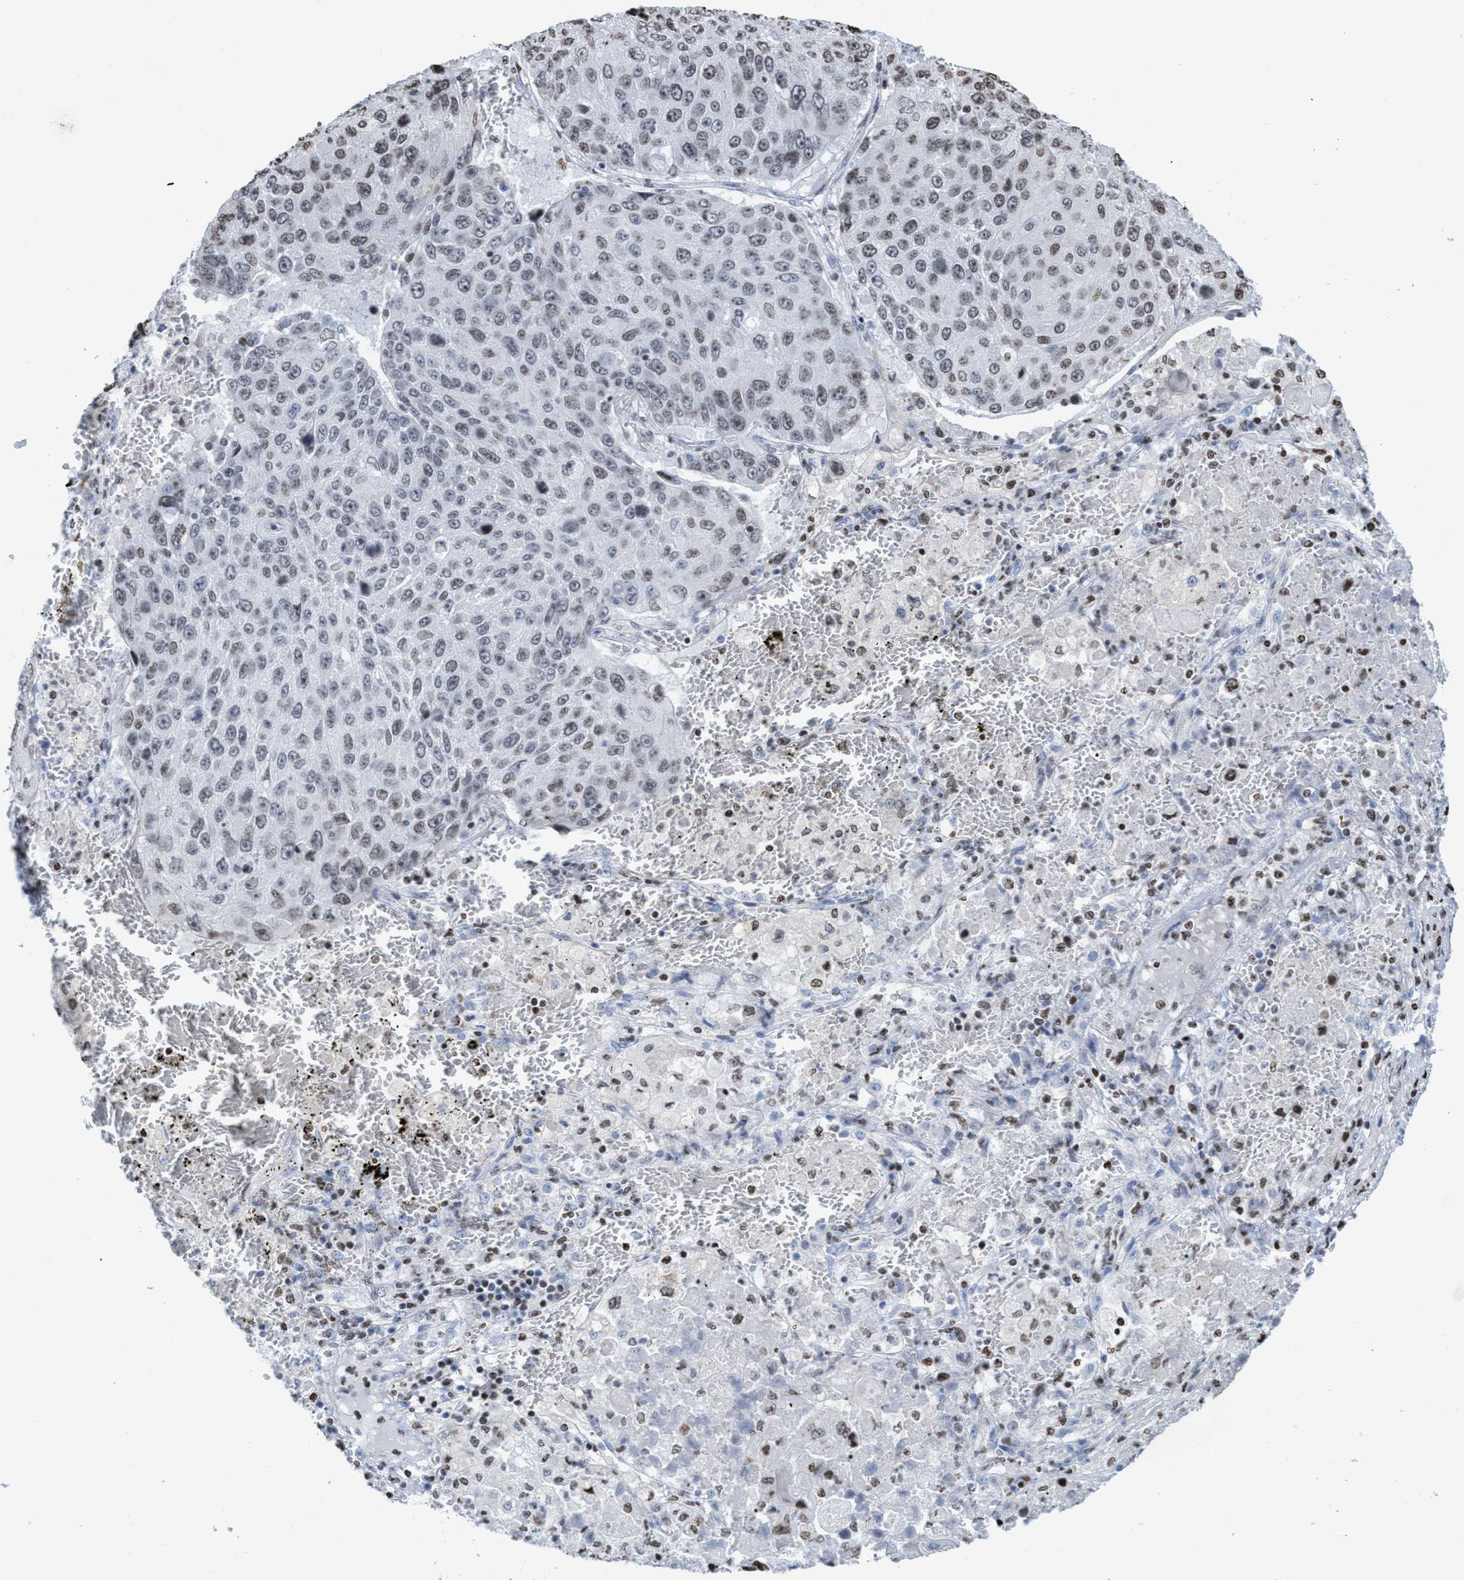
{"staining": {"intensity": "weak", "quantity": ">75%", "location": "nuclear"}, "tissue": "lung cancer", "cell_type": "Tumor cells", "image_type": "cancer", "snomed": [{"axis": "morphology", "description": "Squamous cell carcinoma, NOS"}, {"axis": "topography", "description": "Lung"}], "caption": "Lung squamous cell carcinoma stained for a protein shows weak nuclear positivity in tumor cells. (DAB (3,3'-diaminobenzidine) IHC with brightfield microscopy, high magnification).", "gene": "CBX2", "patient": {"sex": "male", "age": 61}}